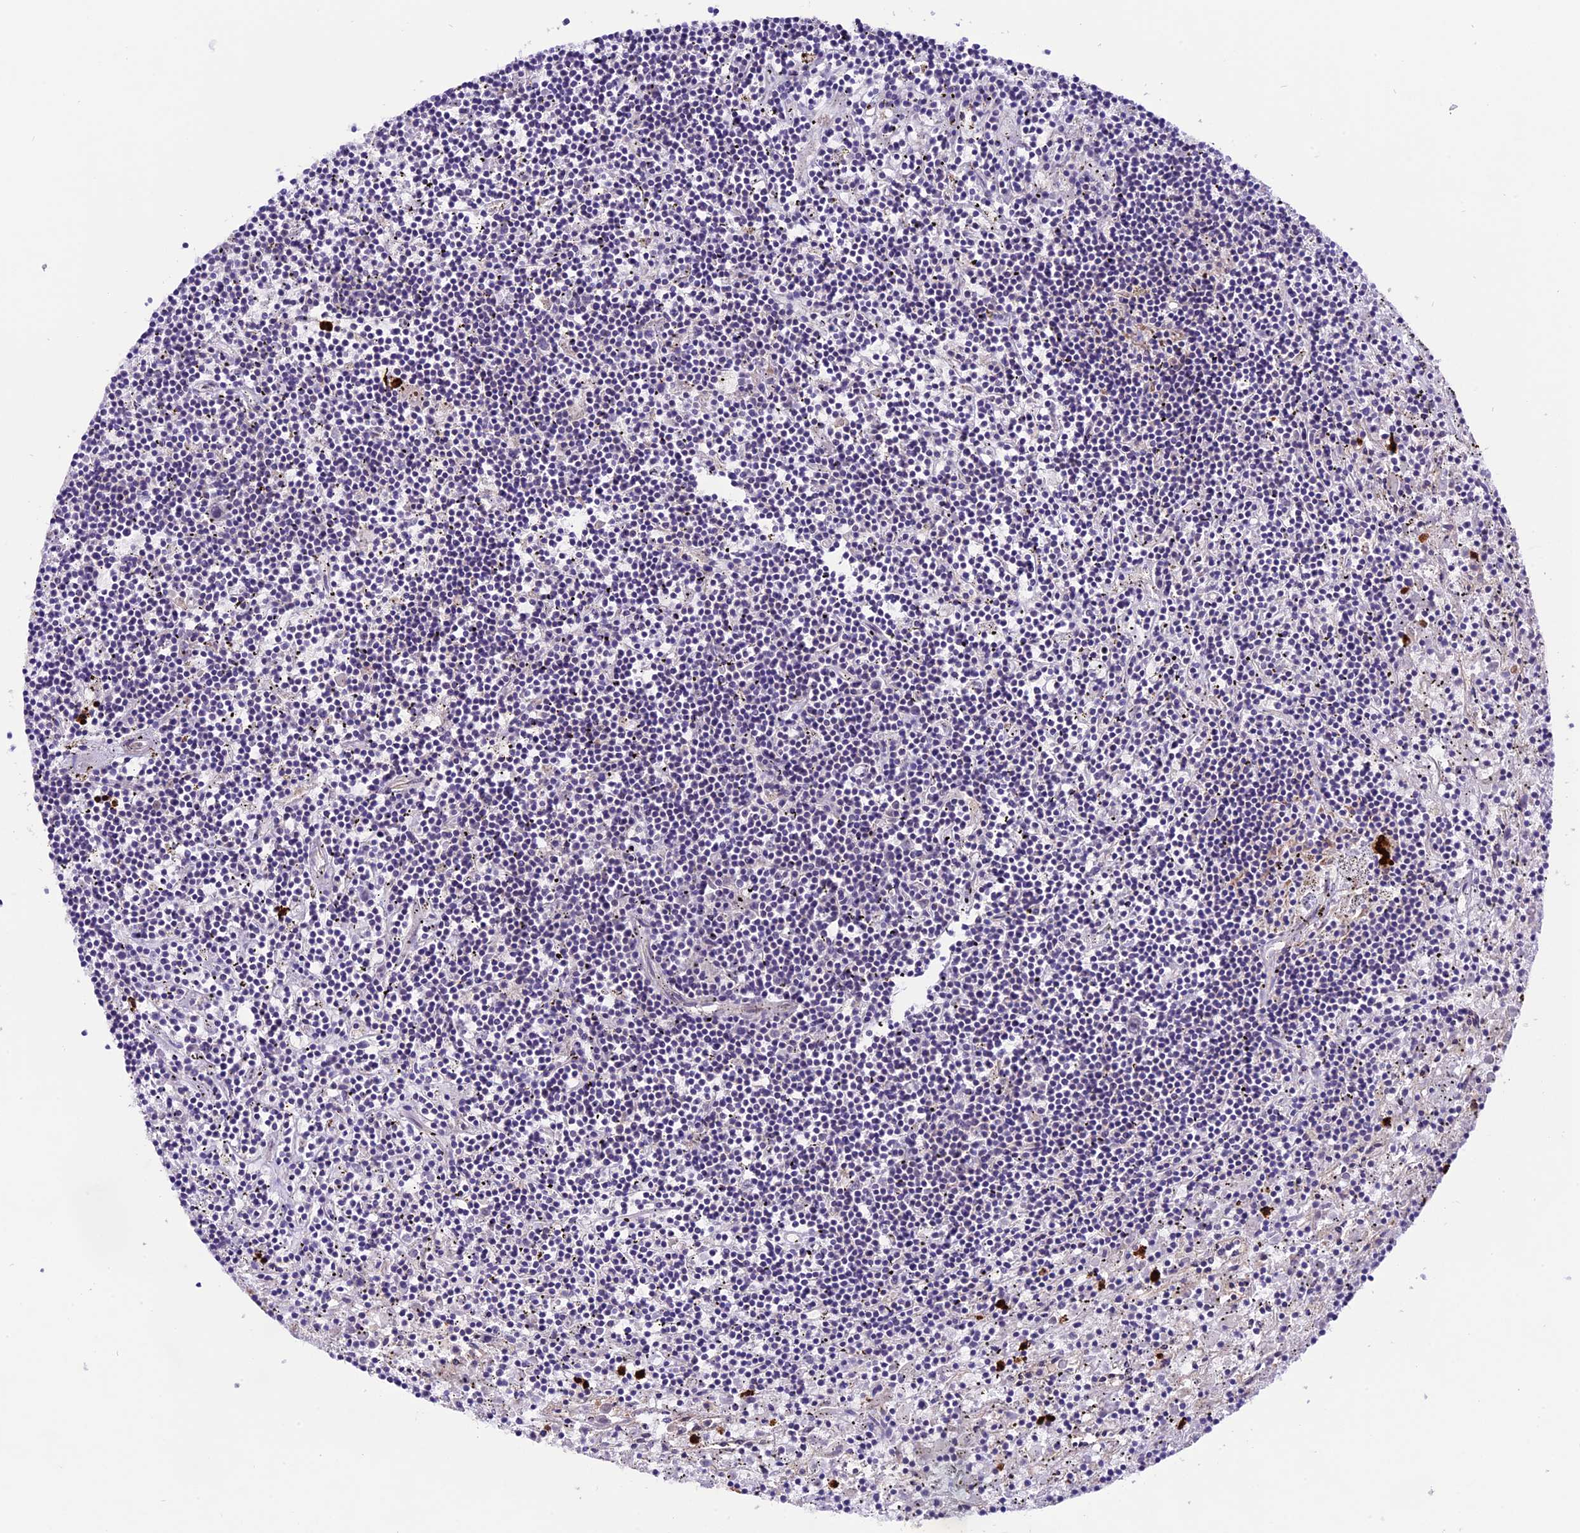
{"staining": {"intensity": "negative", "quantity": "none", "location": "none"}, "tissue": "lymphoma", "cell_type": "Tumor cells", "image_type": "cancer", "snomed": [{"axis": "morphology", "description": "Malignant lymphoma, non-Hodgkin's type, Low grade"}, {"axis": "topography", "description": "Spleen"}], "caption": "A micrograph of human low-grade malignant lymphoma, non-Hodgkin's type is negative for staining in tumor cells.", "gene": "SPRED1", "patient": {"sex": "male", "age": 76}}